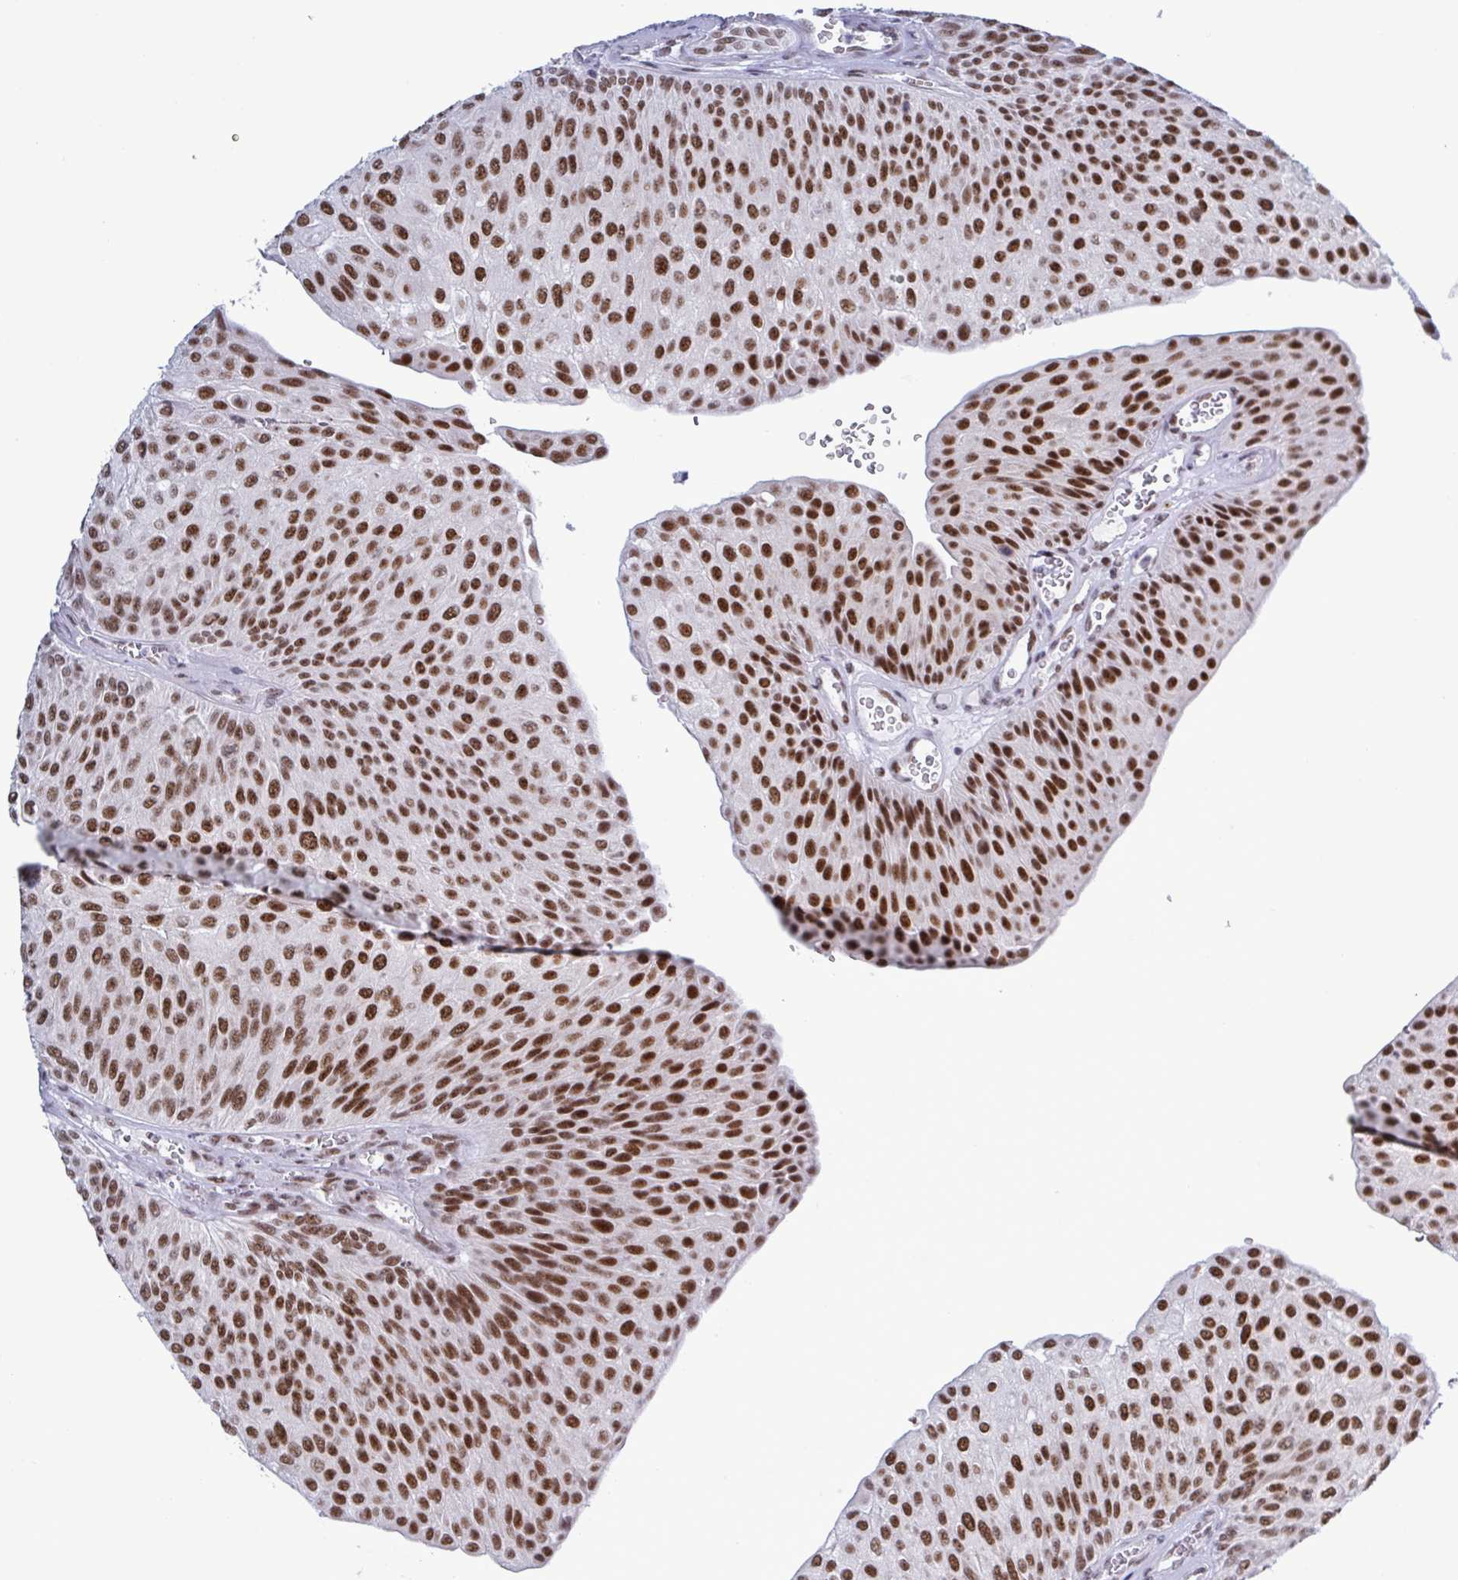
{"staining": {"intensity": "strong", "quantity": ">75%", "location": "nuclear"}, "tissue": "urothelial cancer", "cell_type": "Tumor cells", "image_type": "cancer", "snomed": [{"axis": "morphology", "description": "Urothelial carcinoma, NOS"}, {"axis": "topography", "description": "Urinary bladder"}], "caption": "Immunohistochemical staining of human transitional cell carcinoma demonstrates strong nuclear protein staining in approximately >75% of tumor cells. (DAB = brown stain, brightfield microscopy at high magnification).", "gene": "PPP1R10", "patient": {"sex": "male", "age": 67}}